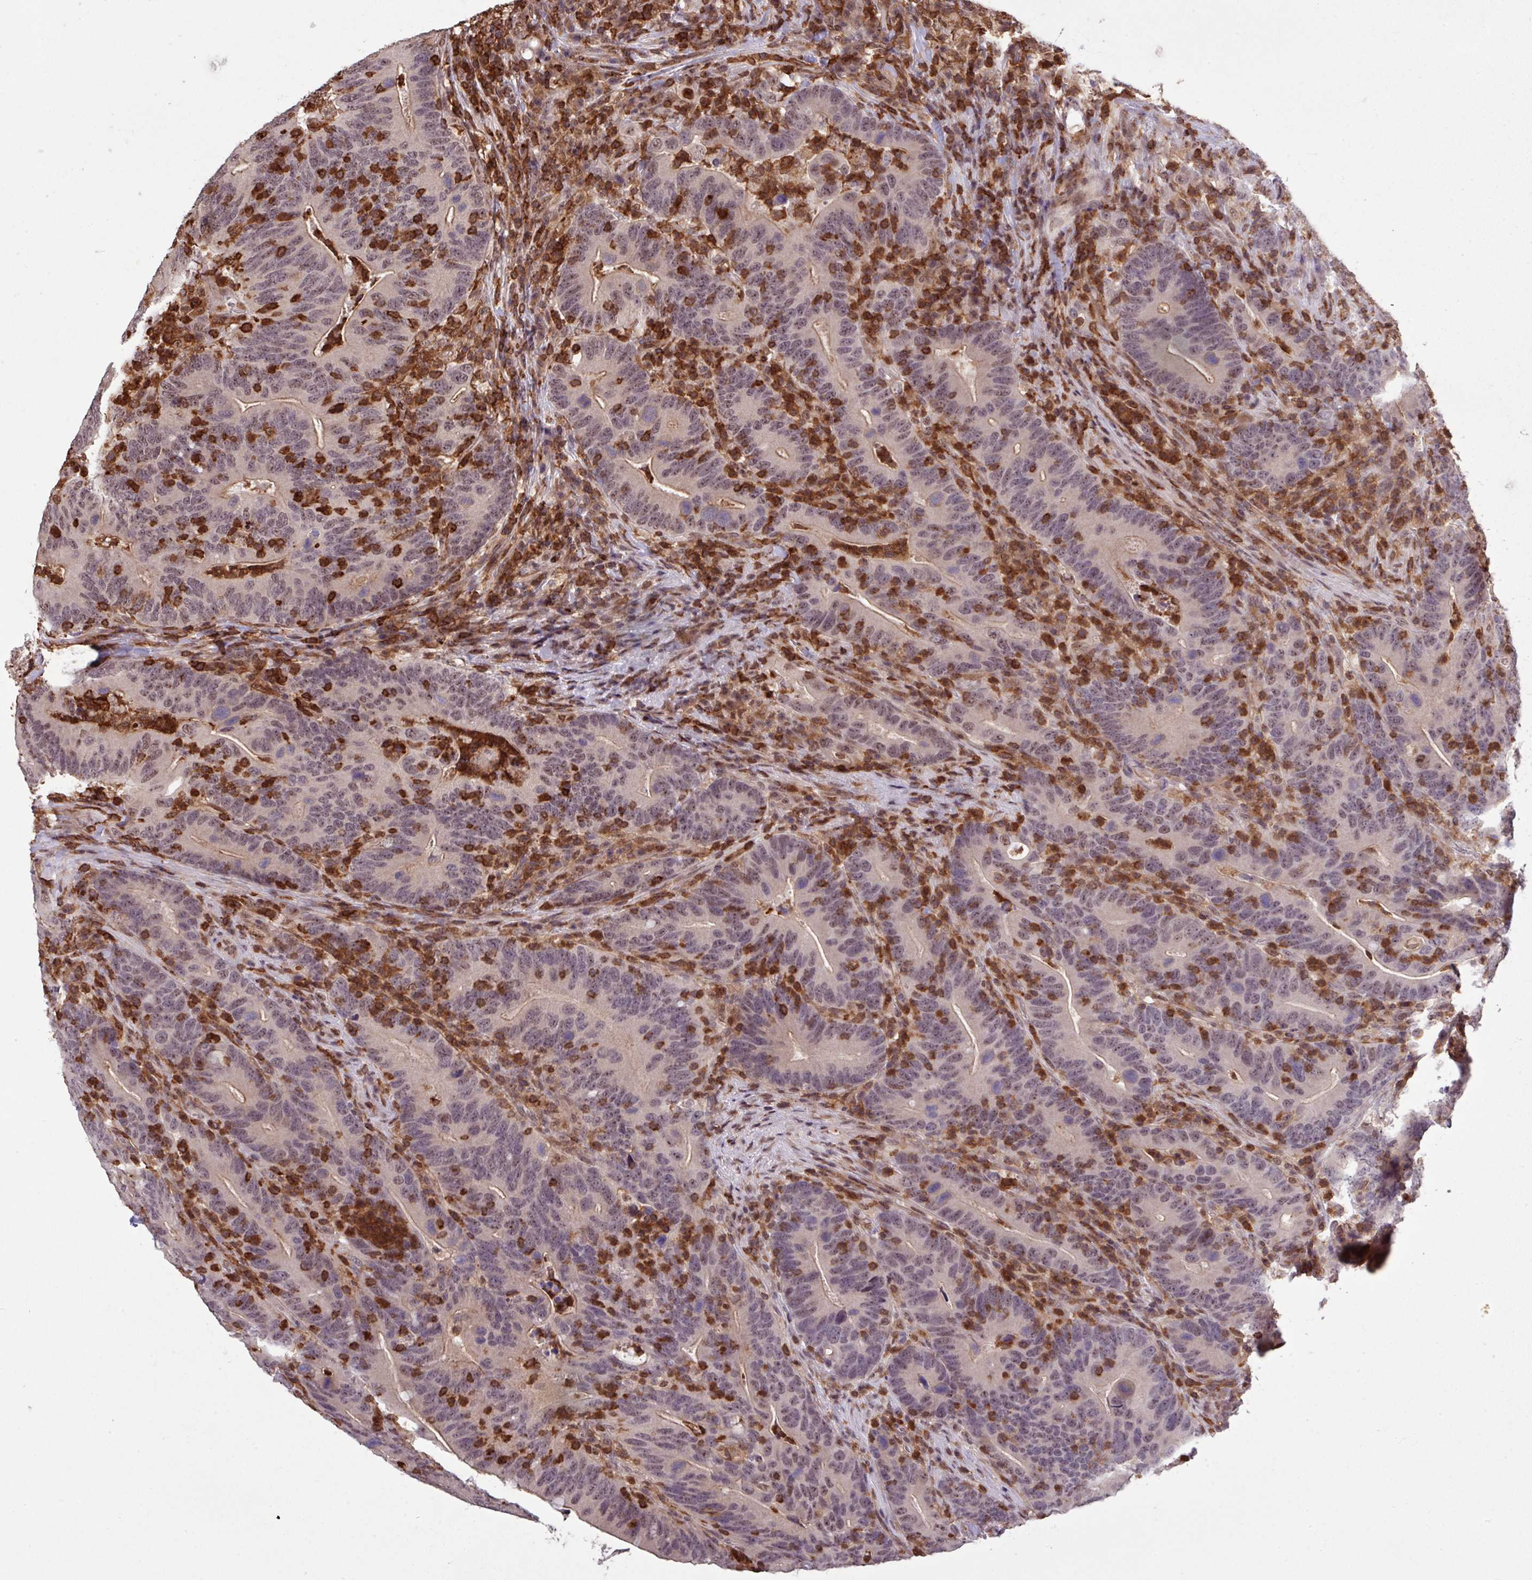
{"staining": {"intensity": "negative", "quantity": "none", "location": "none"}, "tissue": "colorectal cancer", "cell_type": "Tumor cells", "image_type": "cancer", "snomed": [{"axis": "morphology", "description": "Adenocarcinoma, NOS"}, {"axis": "topography", "description": "Colon"}], "caption": "This histopathology image is of colorectal cancer (adenocarcinoma) stained with immunohistochemistry (IHC) to label a protein in brown with the nuclei are counter-stained blue. There is no positivity in tumor cells.", "gene": "GON7", "patient": {"sex": "female", "age": 66}}